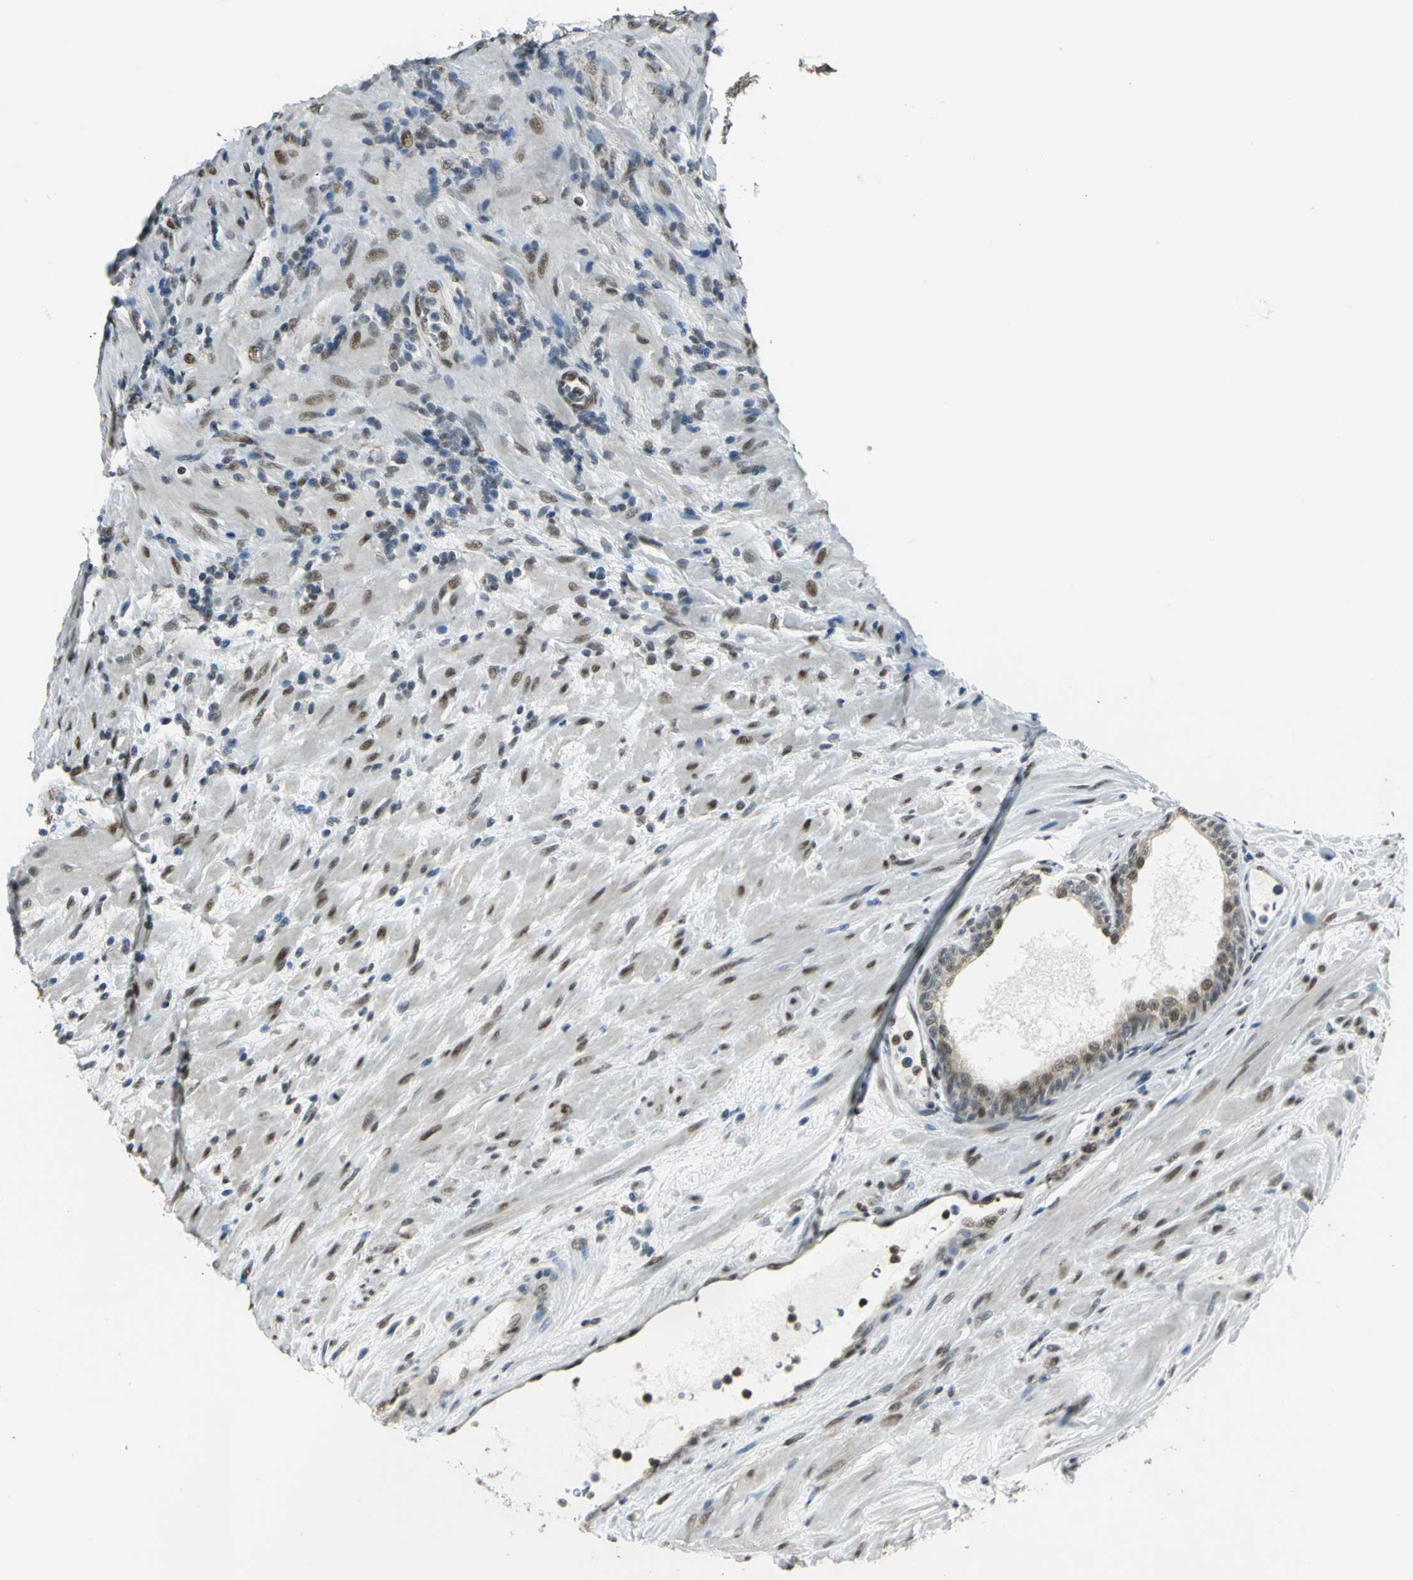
{"staining": {"intensity": "moderate", "quantity": "25%-75%", "location": "nuclear"}, "tissue": "prostate", "cell_type": "Glandular cells", "image_type": "normal", "snomed": [{"axis": "morphology", "description": "Normal tissue, NOS"}, {"axis": "topography", "description": "Prostate"}], "caption": "Immunohistochemistry (IHC) of benign human prostate displays medium levels of moderate nuclear expression in about 25%-75% of glandular cells.", "gene": "DDX5", "patient": {"sex": "male", "age": 76}}